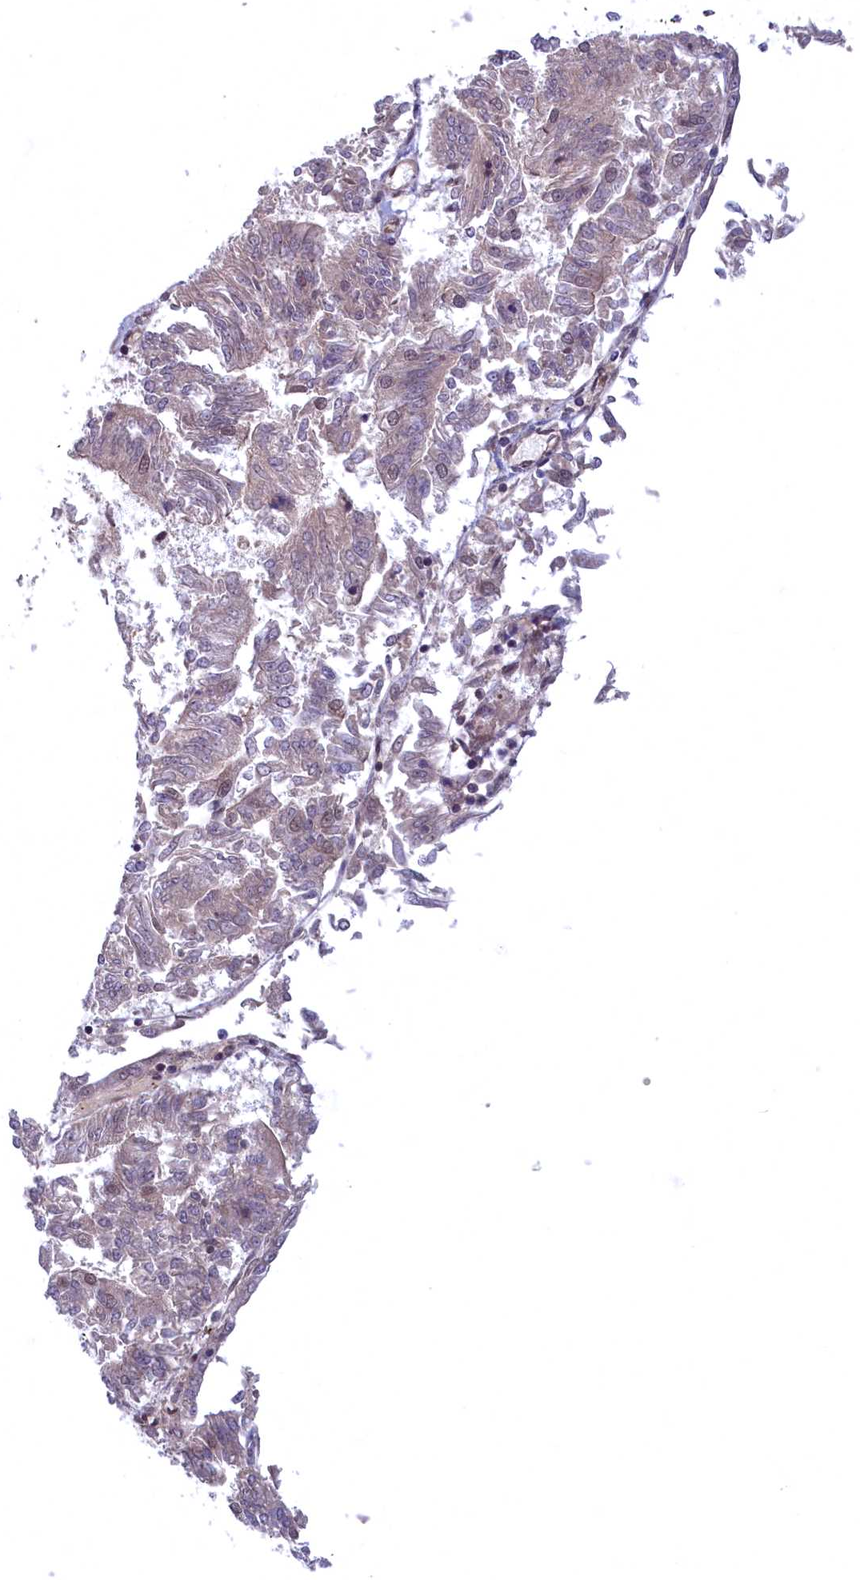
{"staining": {"intensity": "weak", "quantity": "<25%", "location": "cytoplasmic/membranous"}, "tissue": "endometrial cancer", "cell_type": "Tumor cells", "image_type": "cancer", "snomed": [{"axis": "morphology", "description": "Adenocarcinoma, NOS"}, {"axis": "topography", "description": "Endometrium"}], "caption": "High power microscopy micrograph of an immunohistochemistry (IHC) micrograph of endometrial cancer (adenocarcinoma), revealing no significant positivity in tumor cells.", "gene": "SNRK", "patient": {"sex": "female", "age": 58}}